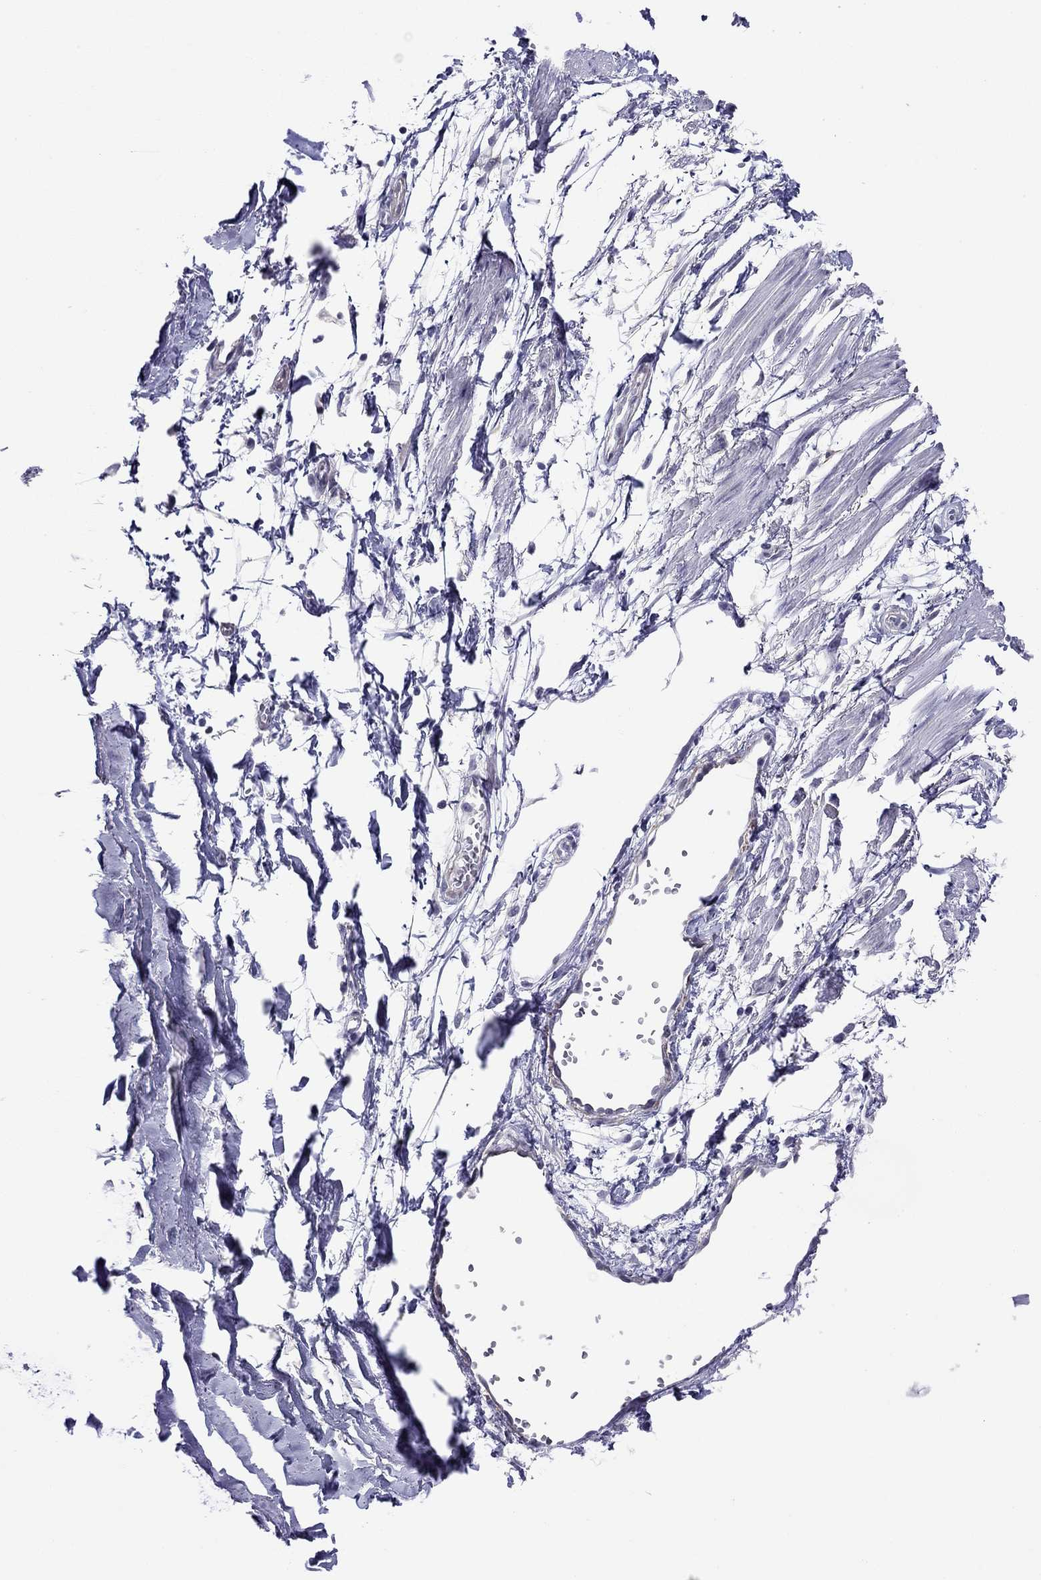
{"staining": {"intensity": "negative", "quantity": "none", "location": "none"}, "tissue": "soft tissue", "cell_type": "Fibroblasts", "image_type": "normal", "snomed": [{"axis": "morphology", "description": "Normal tissue, NOS"}, {"axis": "morphology", "description": "Squamous cell carcinoma, NOS"}, {"axis": "topography", "description": "Cartilage tissue"}, {"axis": "topography", "description": "Lung"}], "caption": "An immunohistochemistry (IHC) photomicrograph of benign soft tissue is shown. There is no staining in fibroblasts of soft tissue.", "gene": "MYMX", "patient": {"sex": "male", "age": 66}}